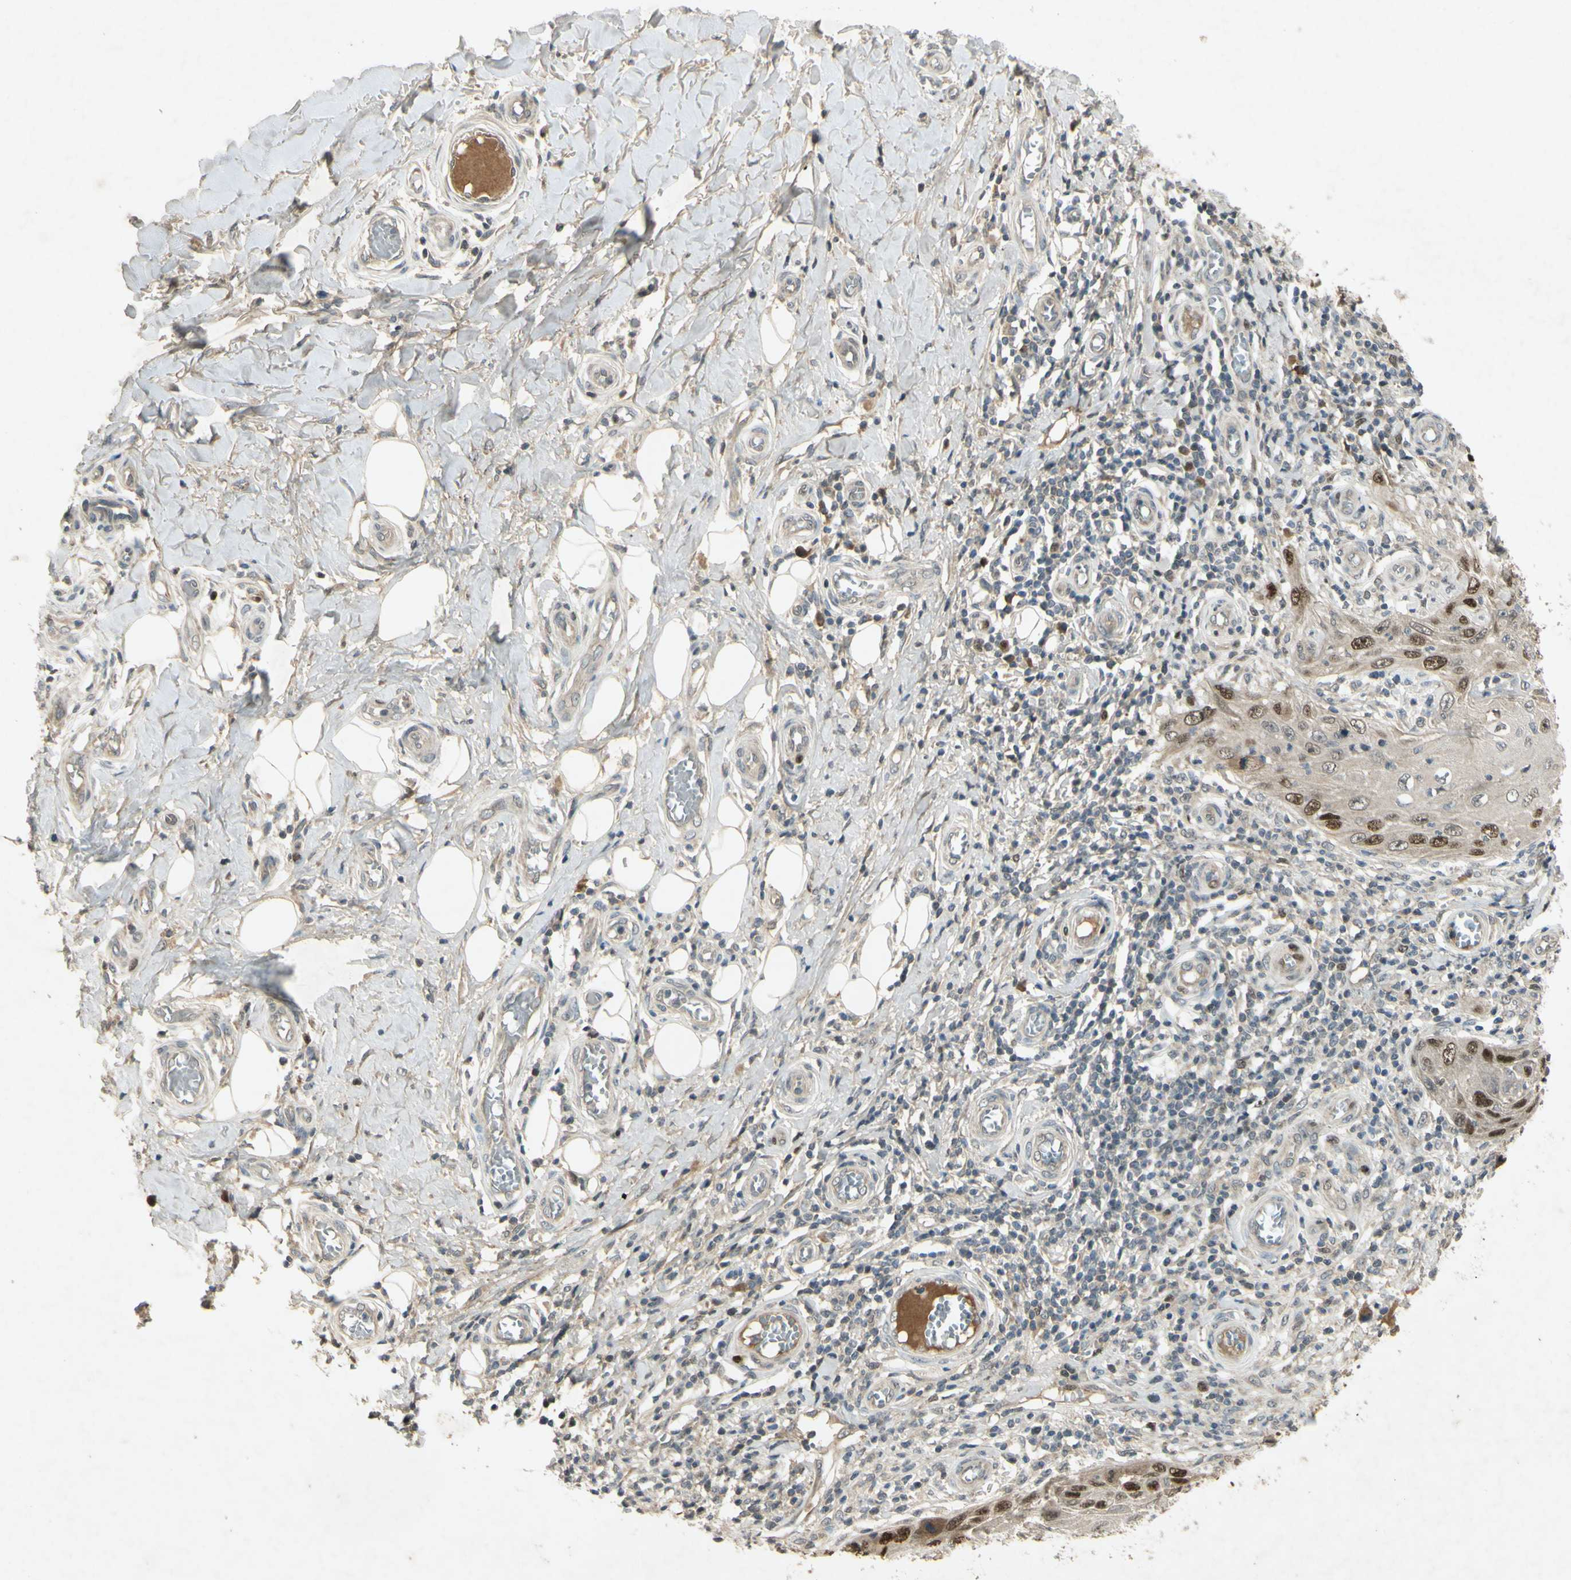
{"staining": {"intensity": "strong", "quantity": "25%-75%", "location": "nuclear"}, "tissue": "skin cancer", "cell_type": "Tumor cells", "image_type": "cancer", "snomed": [{"axis": "morphology", "description": "Squamous cell carcinoma, NOS"}, {"axis": "topography", "description": "Skin"}], "caption": "A histopathology image of human skin cancer (squamous cell carcinoma) stained for a protein exhibits strong nuclear brown staining in tumor cells. (IHC, brightfield microscopy, high magnification).", "gene": "RAD18", "patient": {"sex": "female", "age": 73}}